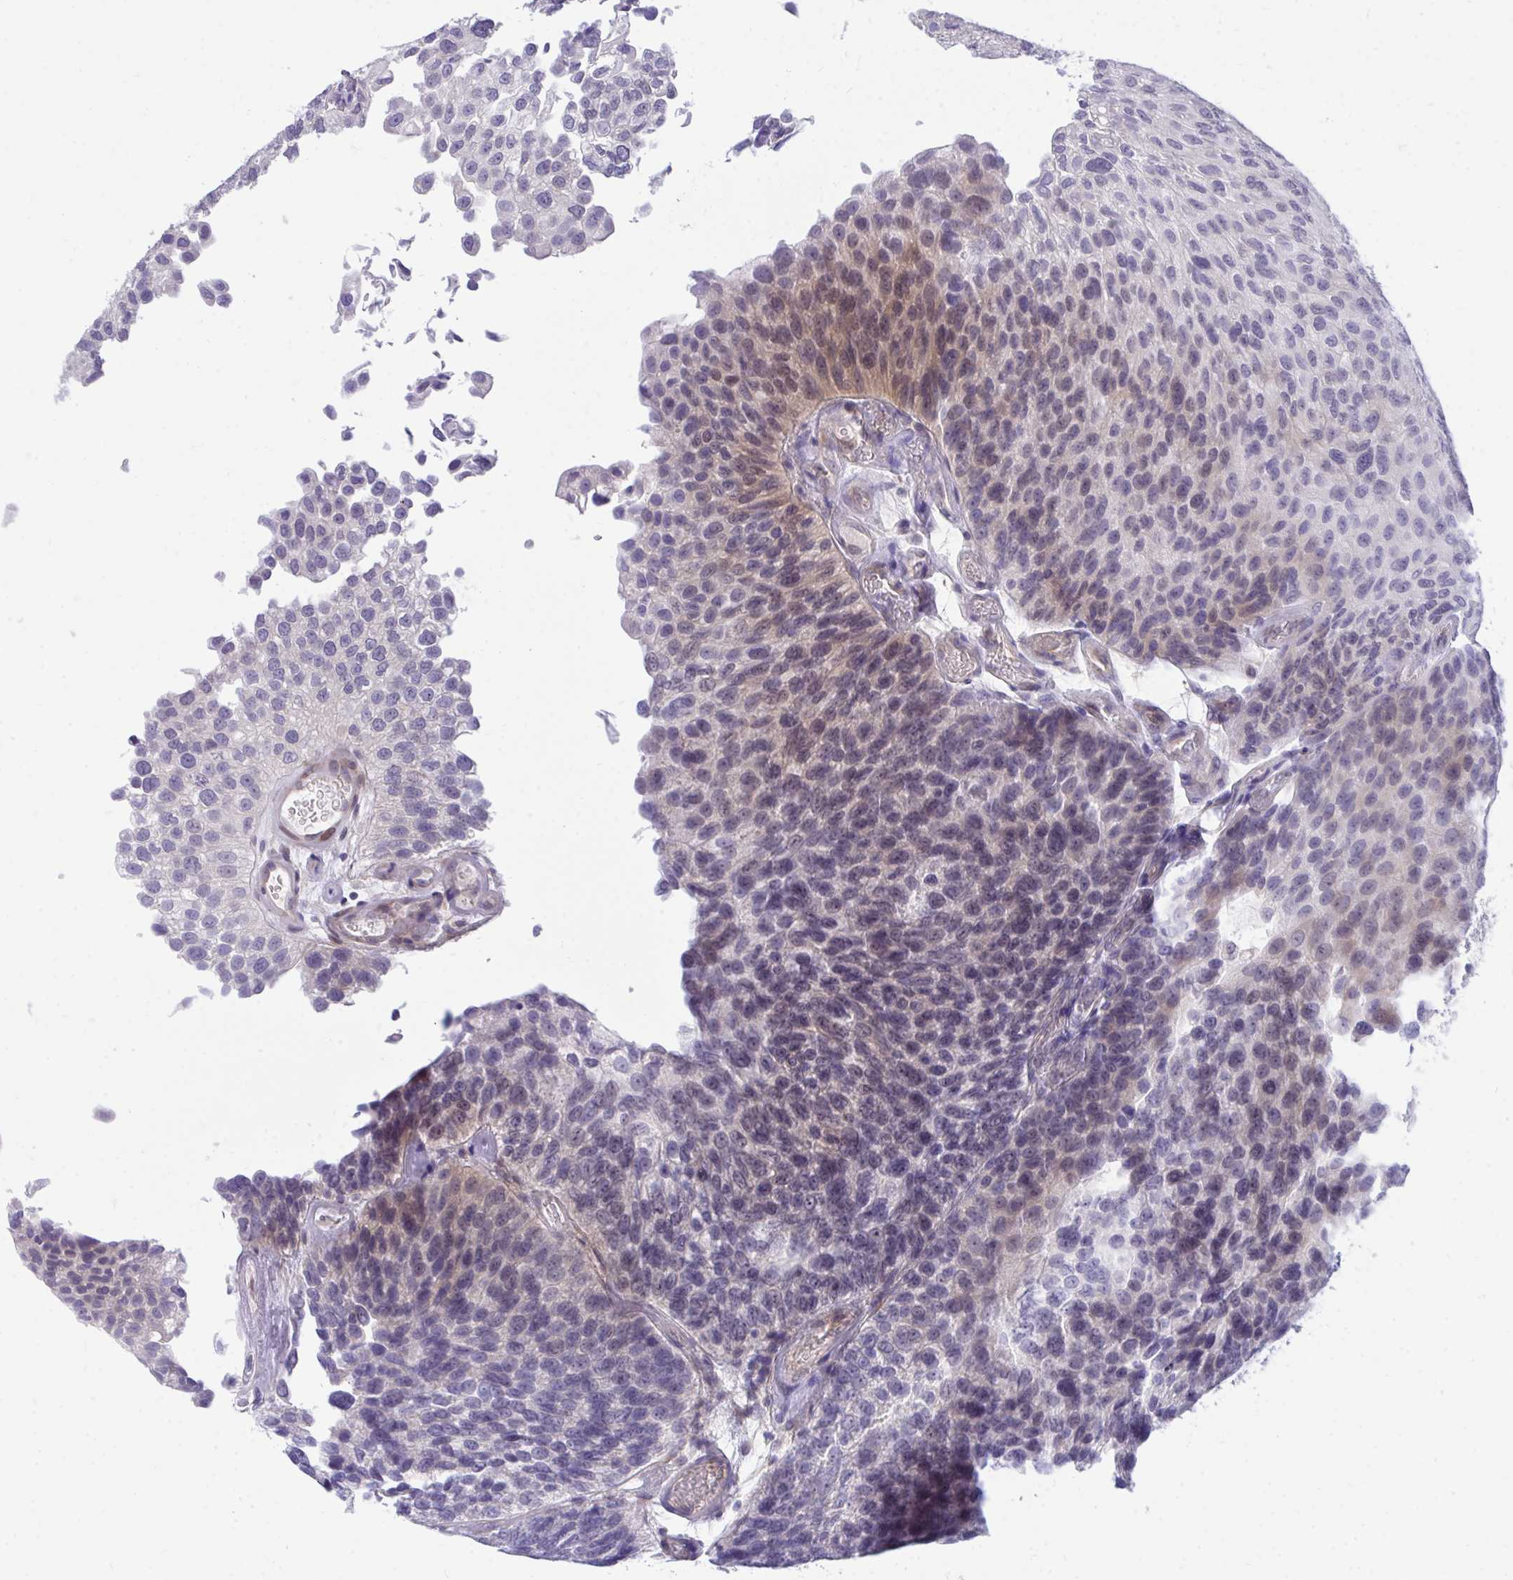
{"staining": {"intensity": "weak", "quantity": "<25%", "location": "cytoplasmic/membranous,nuclear"}, "tissue": "urothelial cancer", "cell_type": "Tumor cells", "image_type": "cancer", "snomed": [{"axis": "morphology", "description": "Urothelial carcinoma, NOS"}, {"axis": "topography", "description": "Urinary bladder"}], "caption": "Micrograph shows no significant protein staining in tumor cells of transitional cell carcinoma.", "gene": "HMBOX1", "patient": {"sex": "male", "age": 87}}